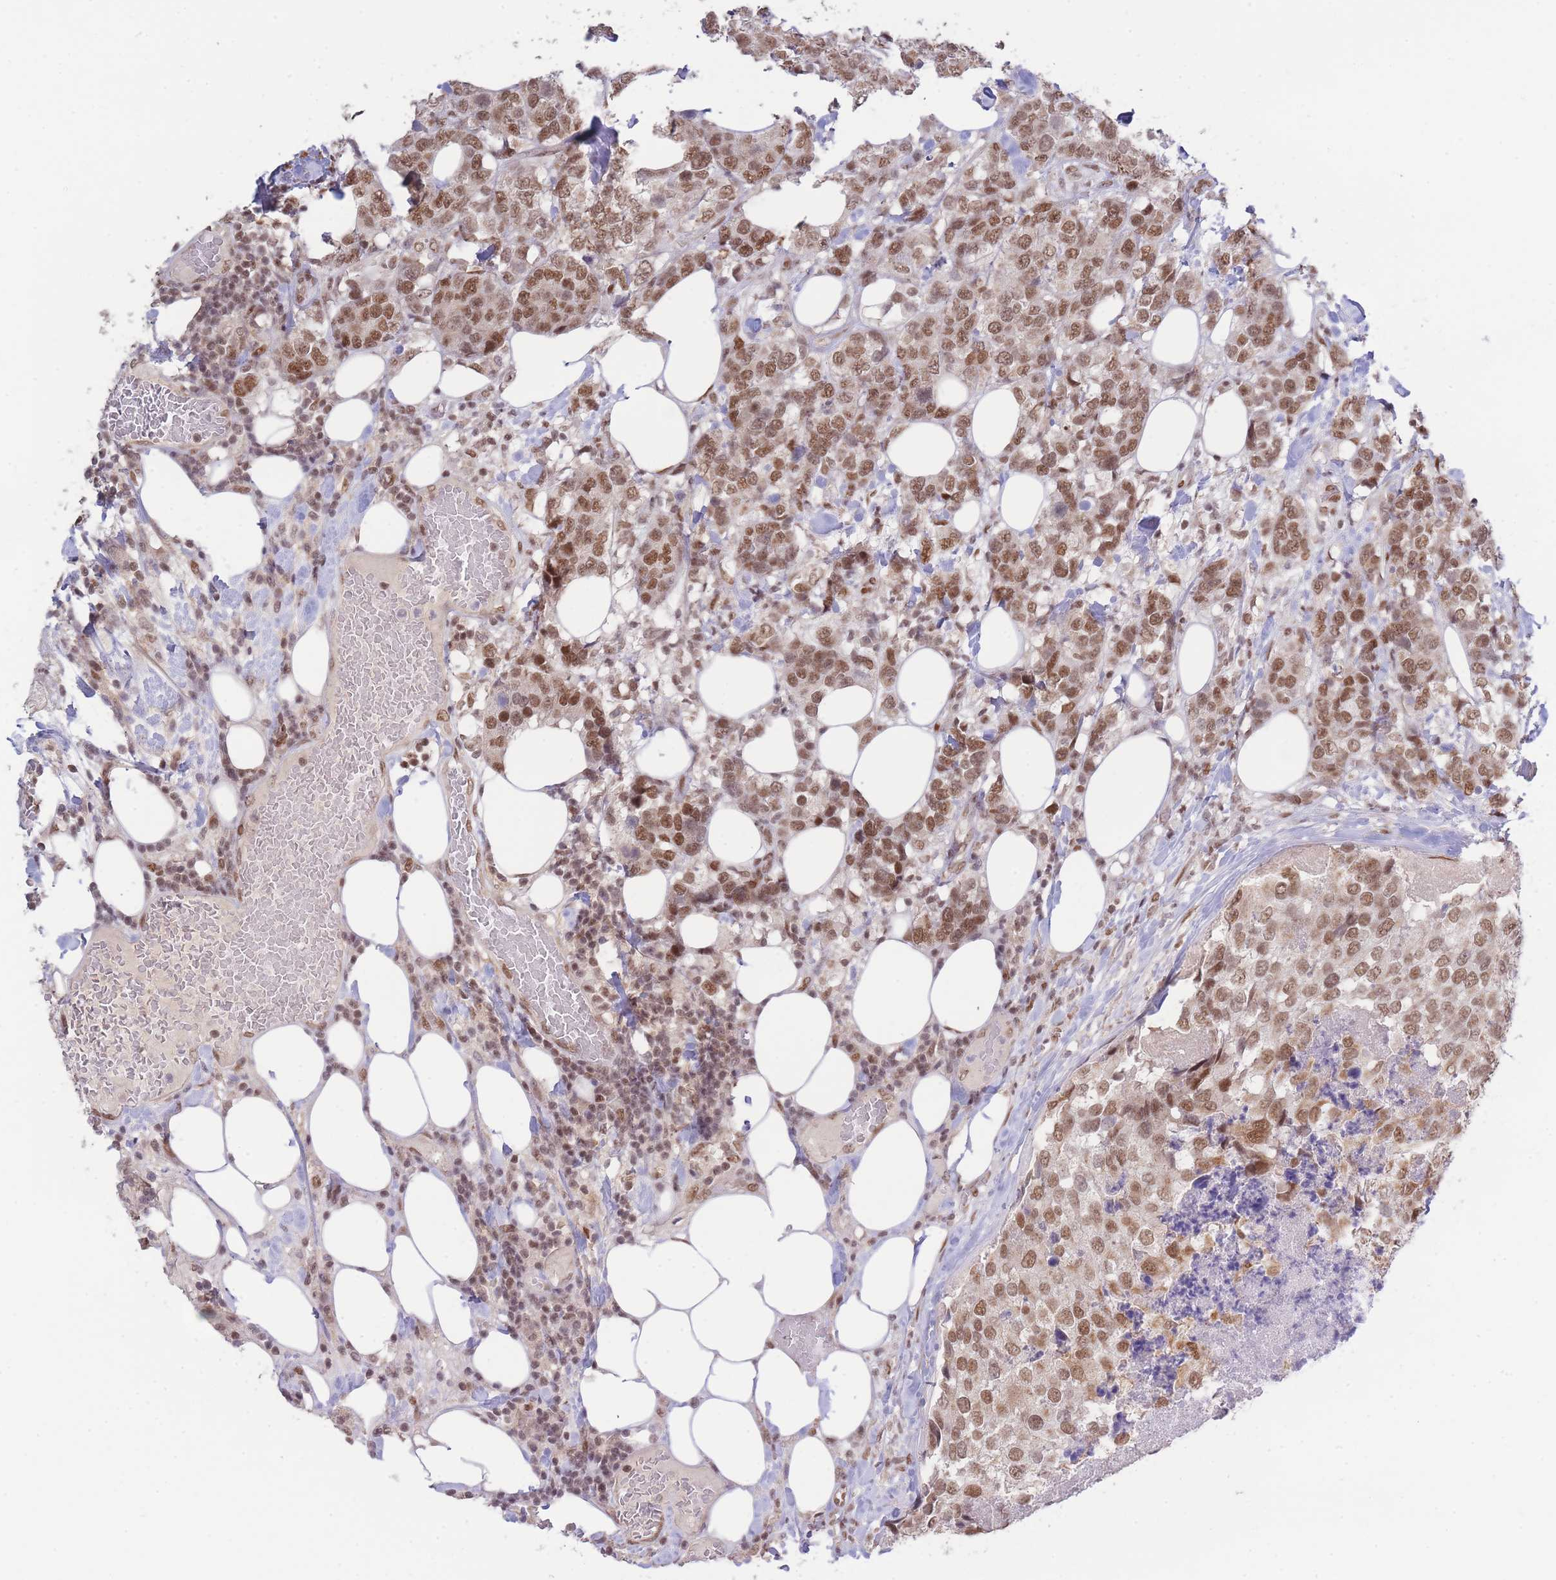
{"staining": {"intensity": "moderate", "quantity": ">75%", "location": "nuclear"}, "tissue": "breast cancer", "cell_type": "Tumor cells", "image_type": "cancer", "snomed": [{"axis": "morphology", "description": "Lobular carcinoma"}, {"axis": "topography", "description": "Breast"}], "caption": "Immunohistochemistry of human breast cancer (lobular carcinoma) shows medium levels of moderate nuclear positivity in about >75% of tumor cells.", "gene": "CARD8", "patient": {"sex": "female", "age": 59}}